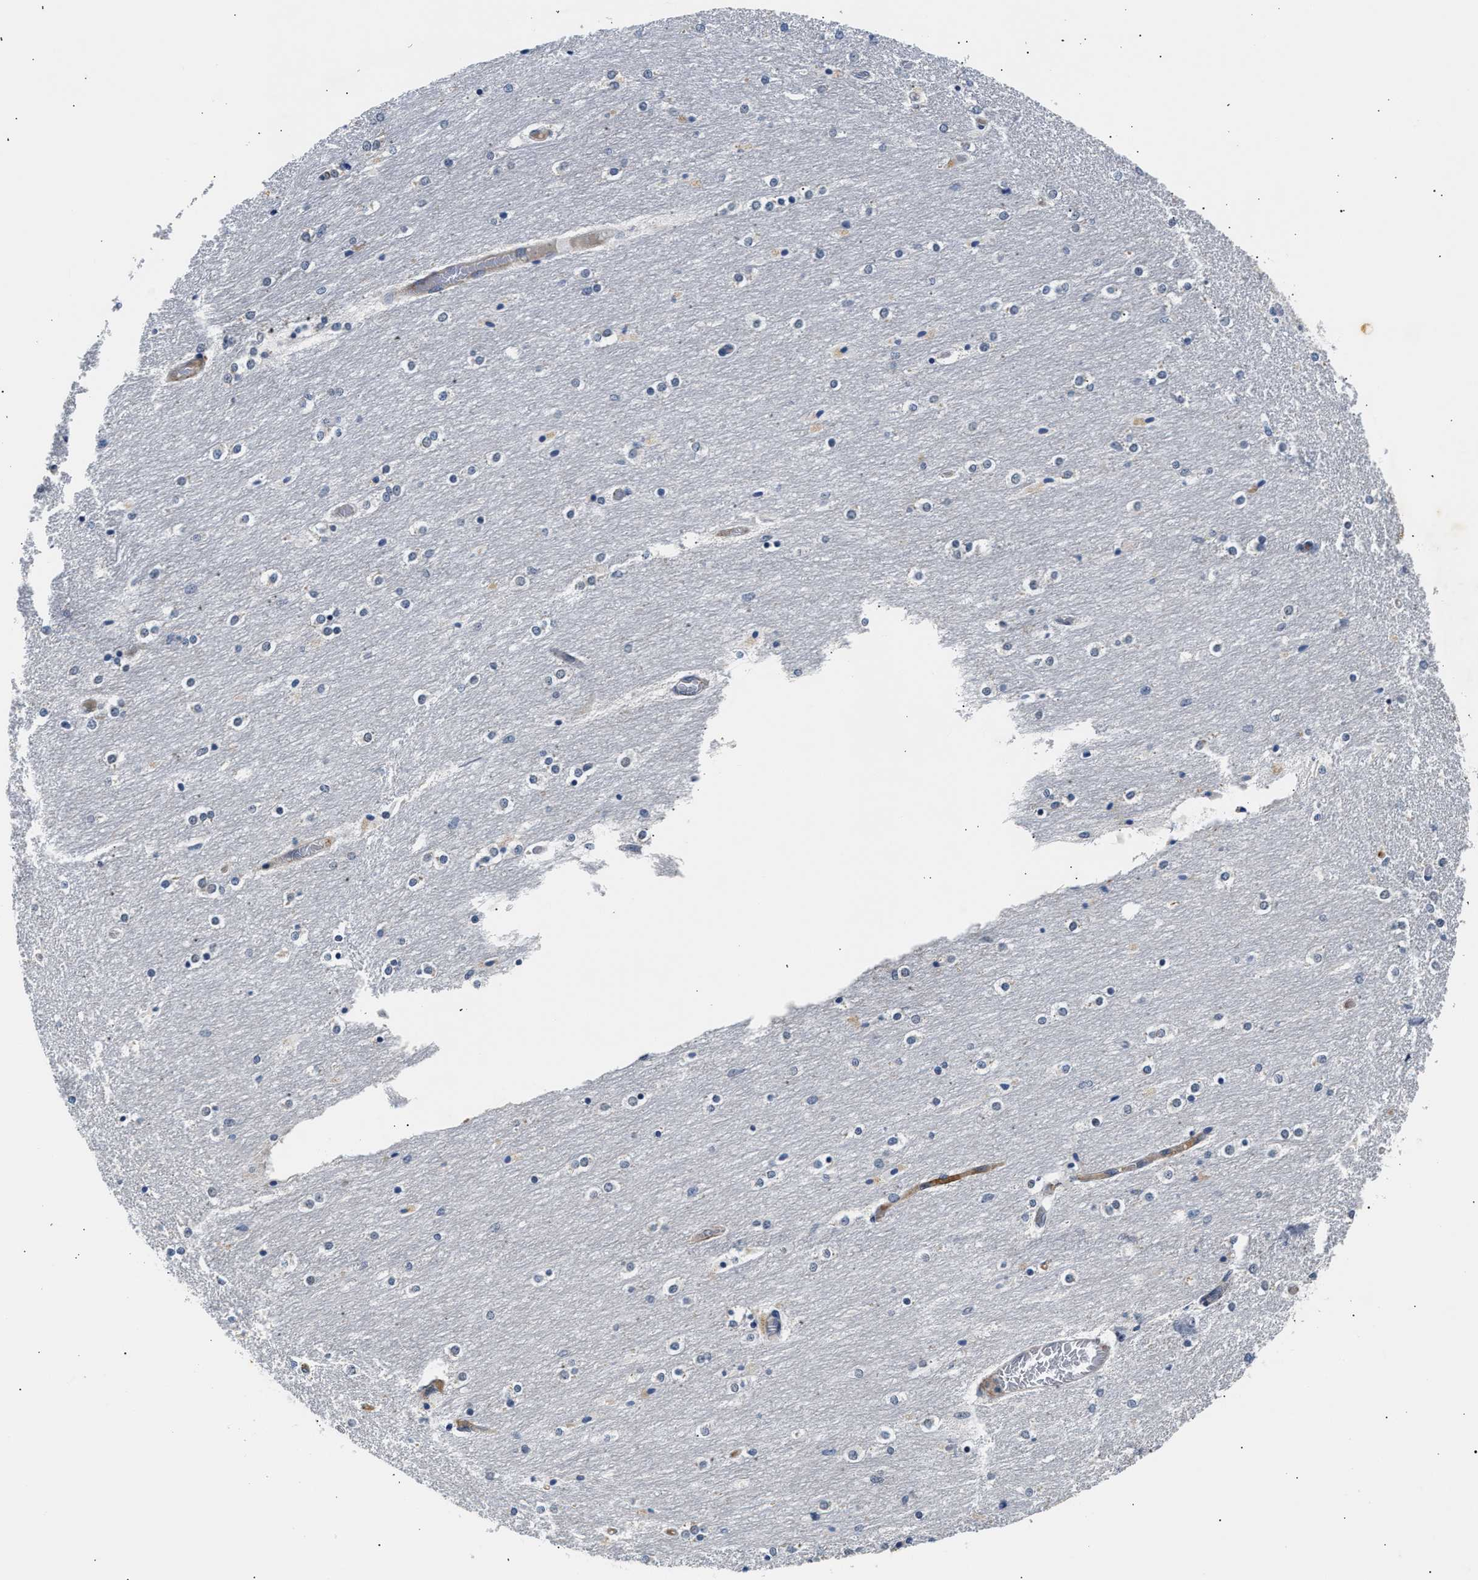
{"staining": {"intensity": "negative", "quantity": "none", "location": "none"}, "tissue": "cerebellum", "cell_type": "Cells in granular layer", "image_type": "normal", "snomed": [{"axis": "morphology", "description": "Normal tissue, NOS"}, {"axis": "topography", "description": "Cerebellum"}], "caption": "Protein analysis of normal cerebellum demonstrates no significant positivity in cells in granular layer. Brightfield microscopy of immunohistochemistry stained with DAB (3,3'-diaminobenzidine) (brown) and hematoxylin (blue), captured at high magnification.", "gene": "MED22", "patient": {"sex": "female", "age": 54}}